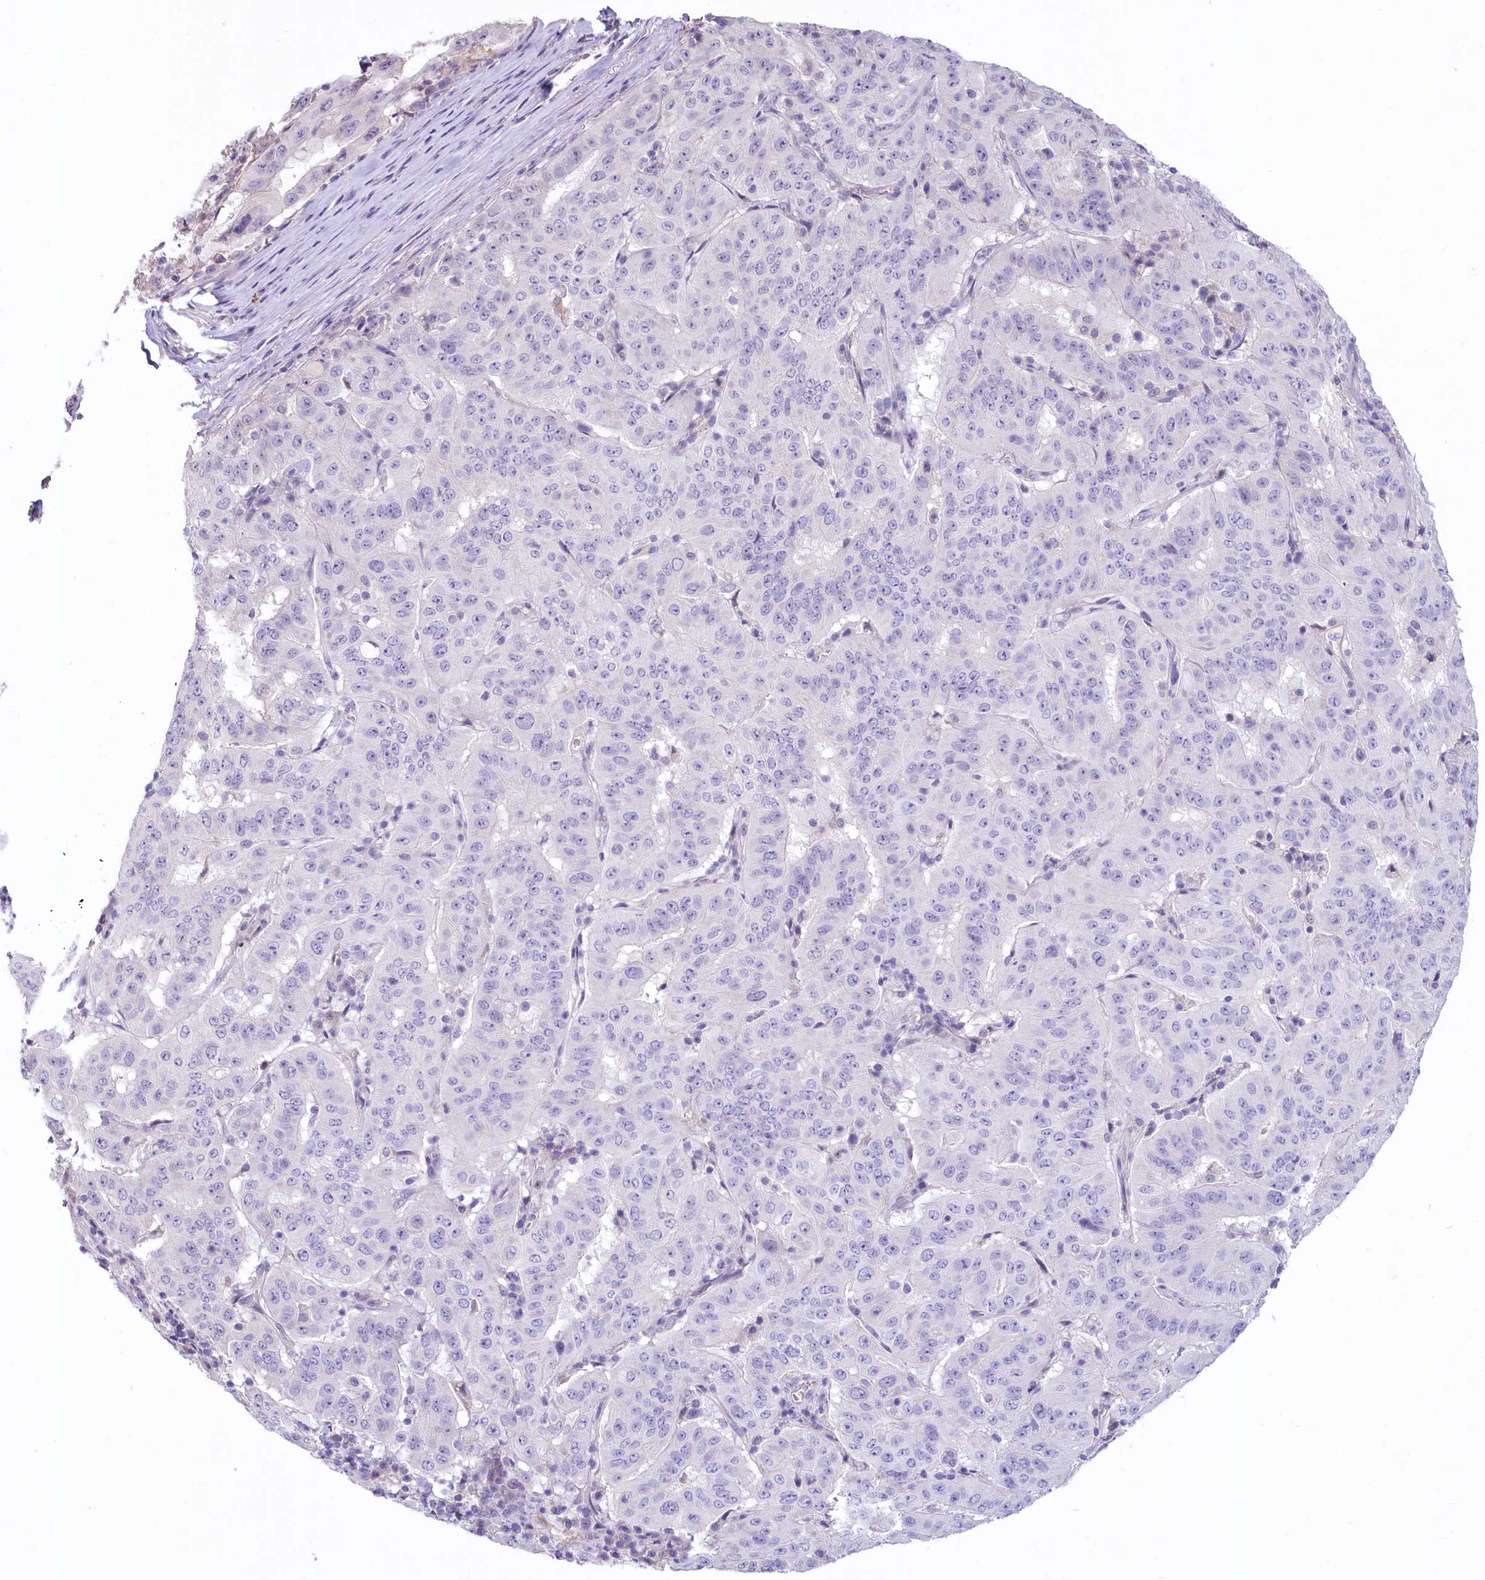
{"staining": {"intensity": "negative", "quantity": "none", "location": "none"}, "tissue": "pancreatic cancer", "cell_type": "Tumor cells", "image_type": "cancer", "snomed": [{"axis": "morphology", "description": "Adenocarcinoma, NOS"}, {"axis": "topography", "description": "Pancreas"}], "caption": "Immunohistochemistry of human pancreatic cancer (adenocarcinoma) reveals no expression in tumor cells.", "gene": "PROCR", "patient": {"sex": "male", "age": 63}}